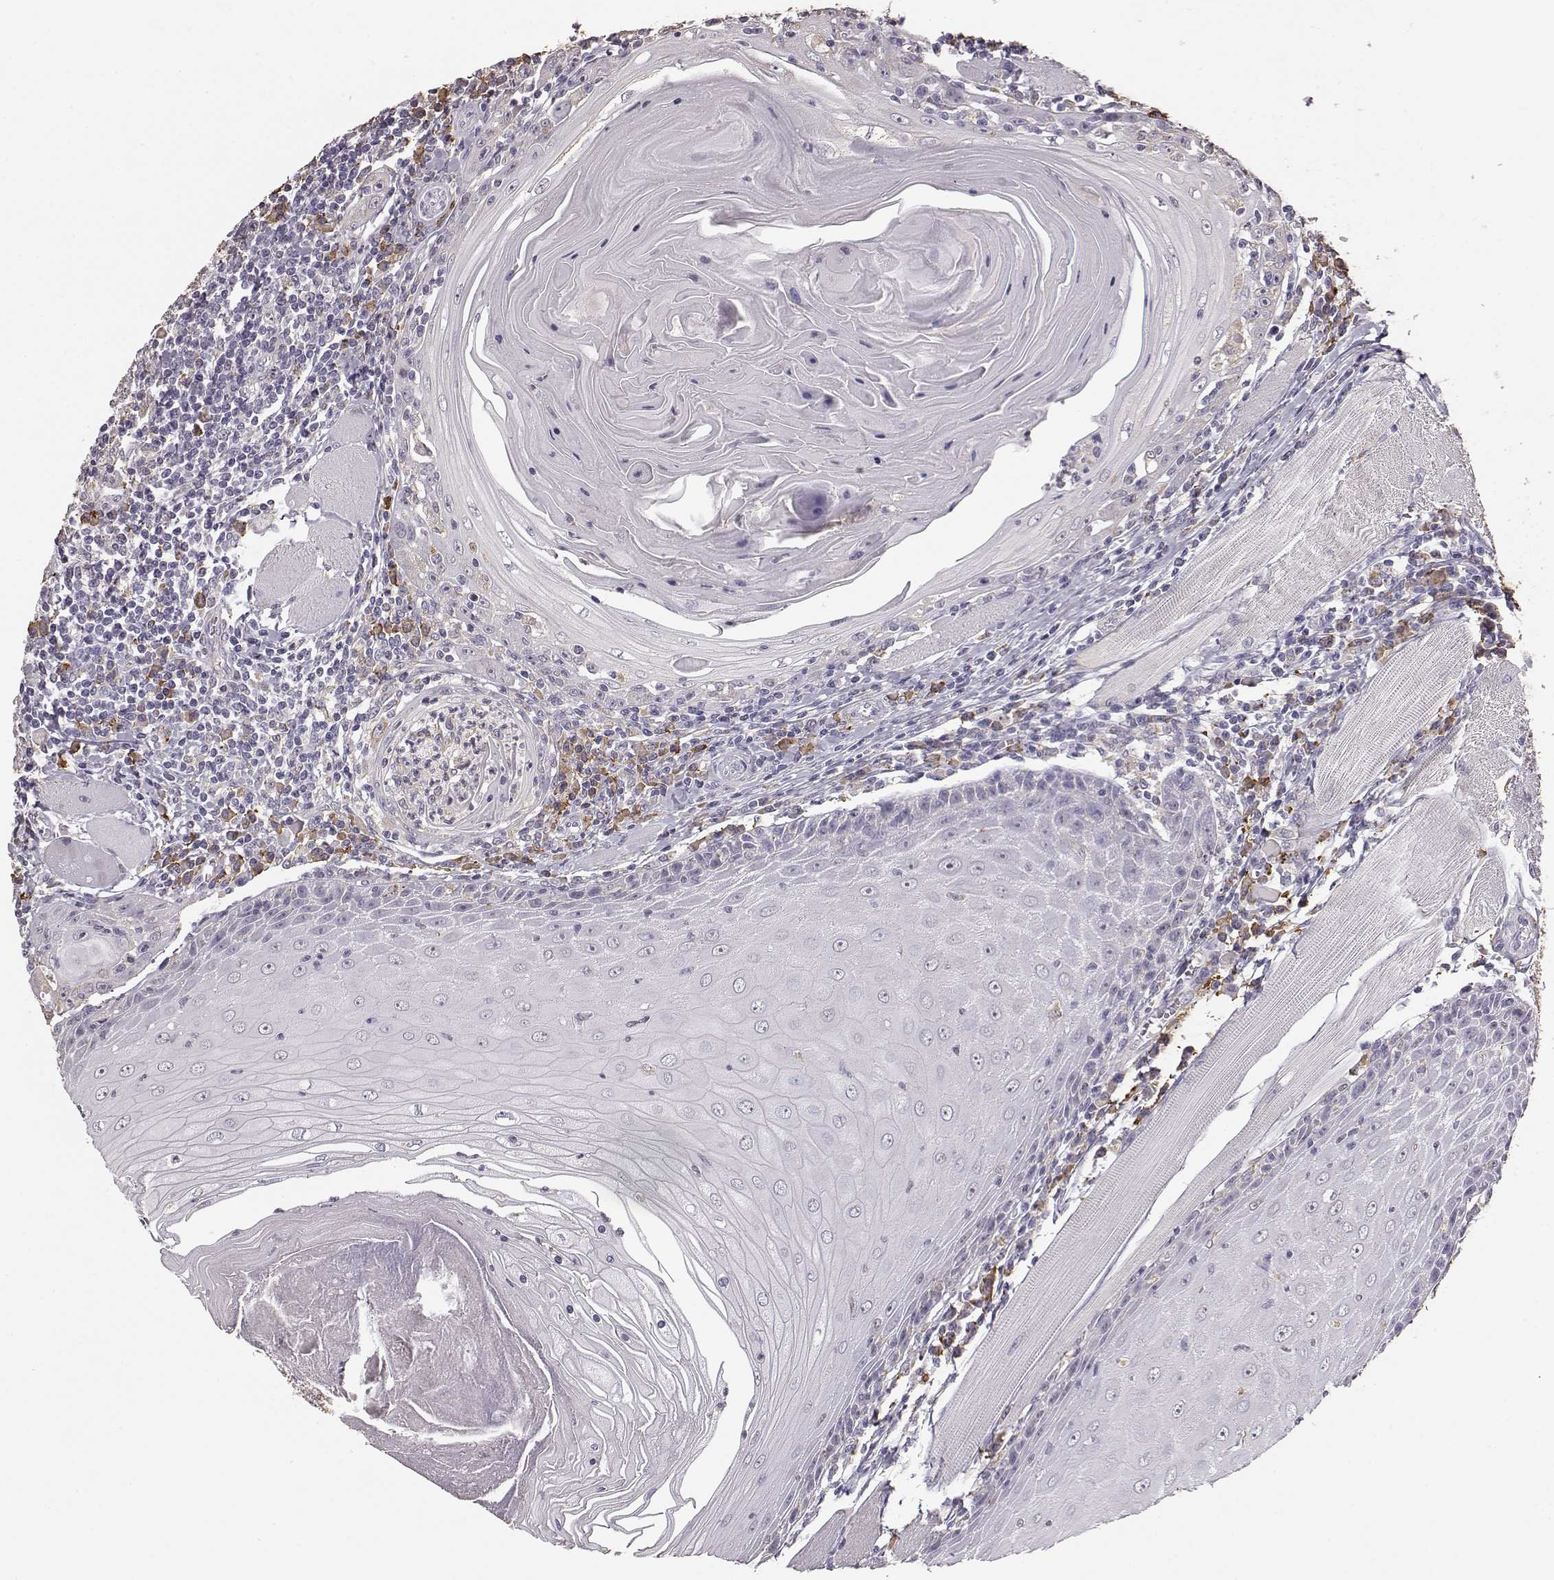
{"staining": {"intensity": "negative", "quantity": "none", "location": "none"}, "tissue": "head and neck cancer", "cell_type": "Tumor cells", "image_type": "cancer", "snomed": [{"axis": "morphology", "description": "Normal tissue, NOS"}, {"axis": "morphology", "description": "Squamous cell carcinoma, NOS"}, {"axis": "topography", "description": "Oral tissue"}, {"axis": "topography", "description": "Head-Neck"}], "caption": "The immunohistochemistry photomicrograph has no significant positivity in tumor cells of squamous cell carcinoma (head and neck) tissue.", "gene": "GABRG3", "patient": {"sex": "male", "age": 52}}